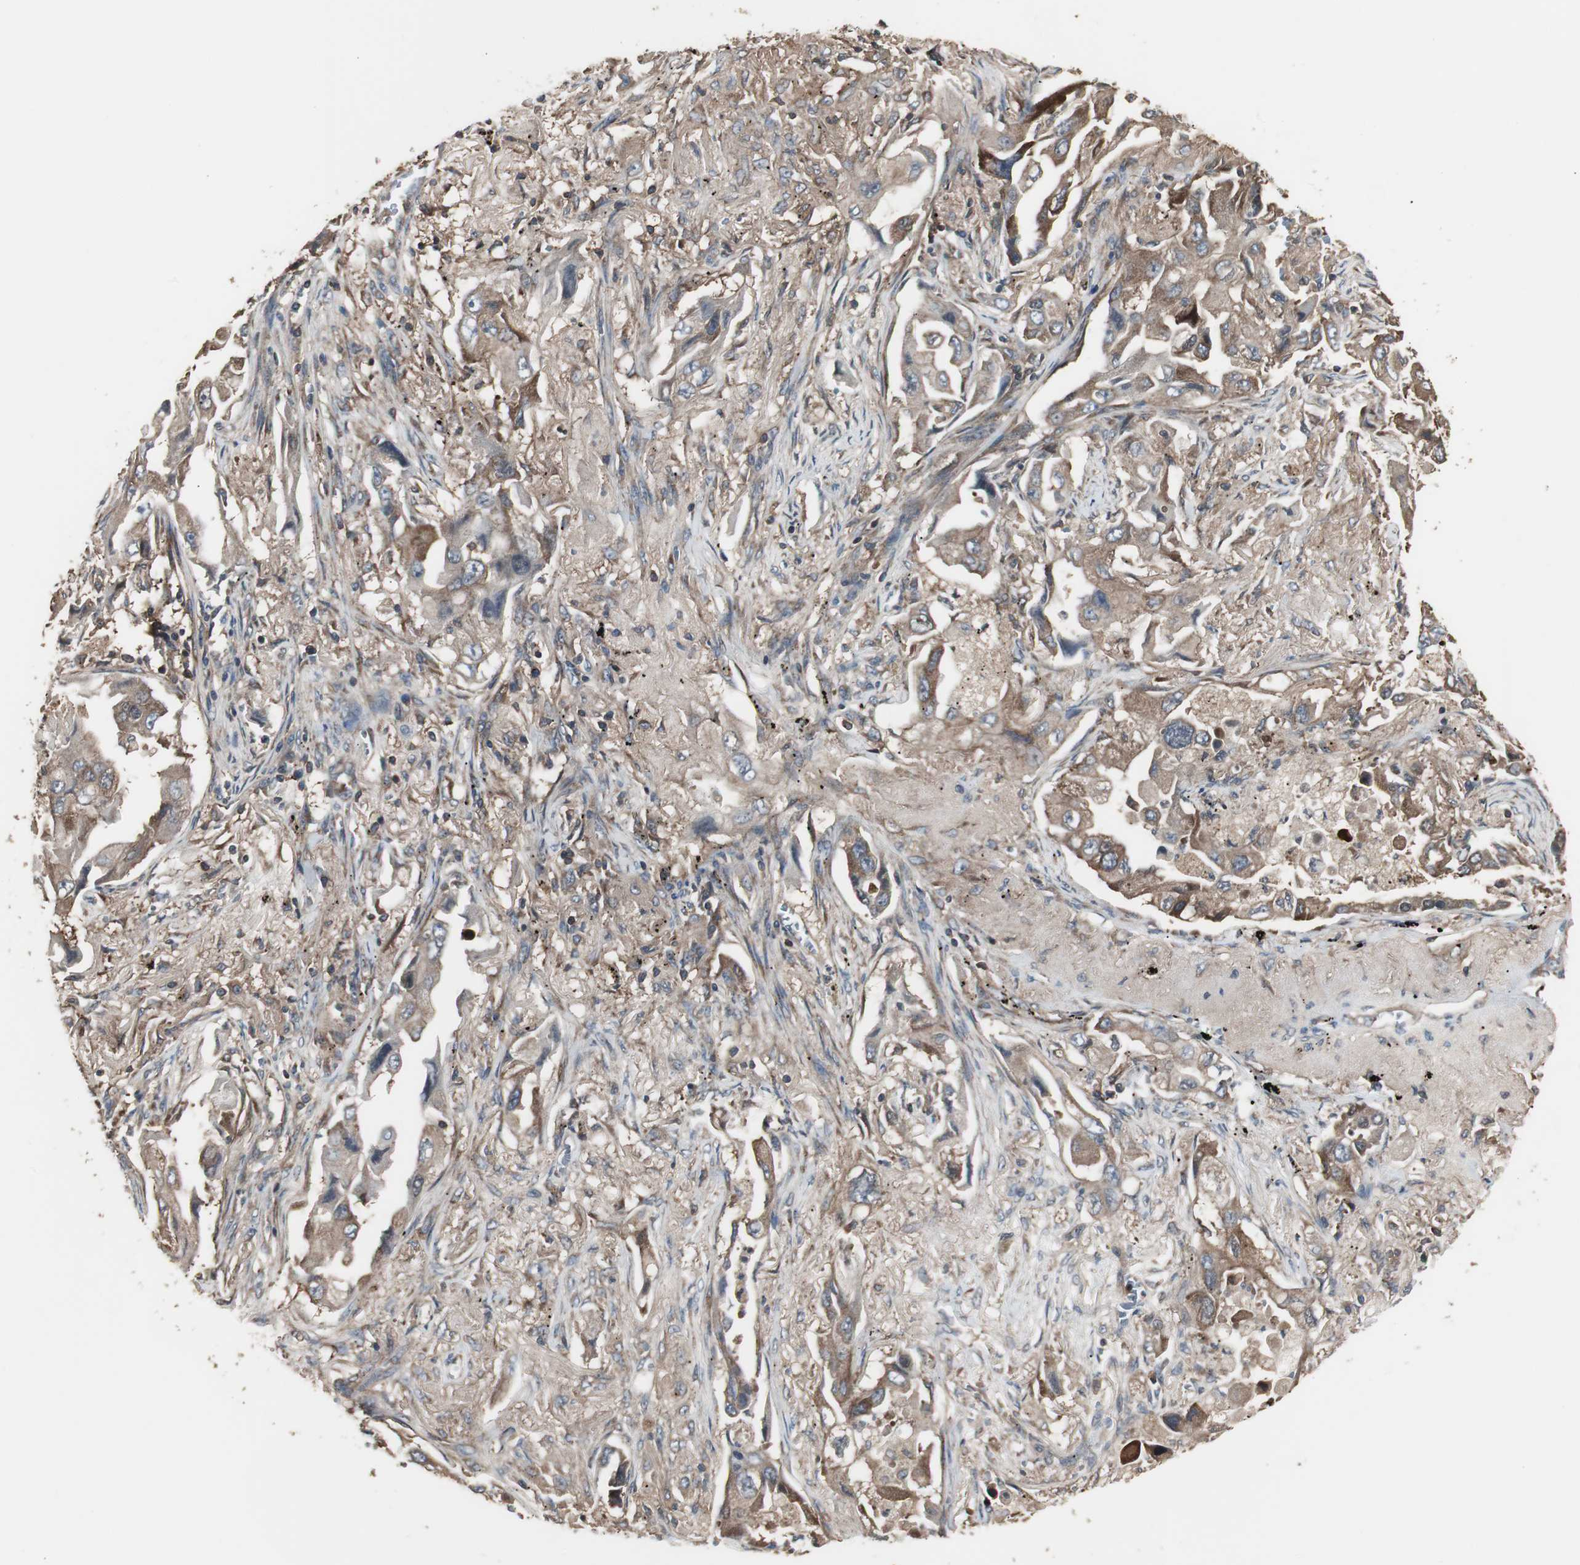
{"staining": {"intensity": "weak", "quantity": ">75%", "location": "cytoplasmic/membranous"}, "tissue": "lung cancer", "cell_type": "Tumor cells", "image_type": "cancer", "snomed": [{"axis": "morphology", "description": "Adenocarcinoma, NOS"}, {"axis": "topography", "description": "Lung"}], "caption": "Protein staining of lung cancer (adenocarcinoma) tissue demonstrates weak cytoplasmic/membranous expression in approximately >75% of tumor cells. (DAB (3,3'-diaminobenzidine) = brown stain, brightfield microscopy at high magnification).", "gene": "CAPNS1", "patient": {"sex": "female", "age": 65}}